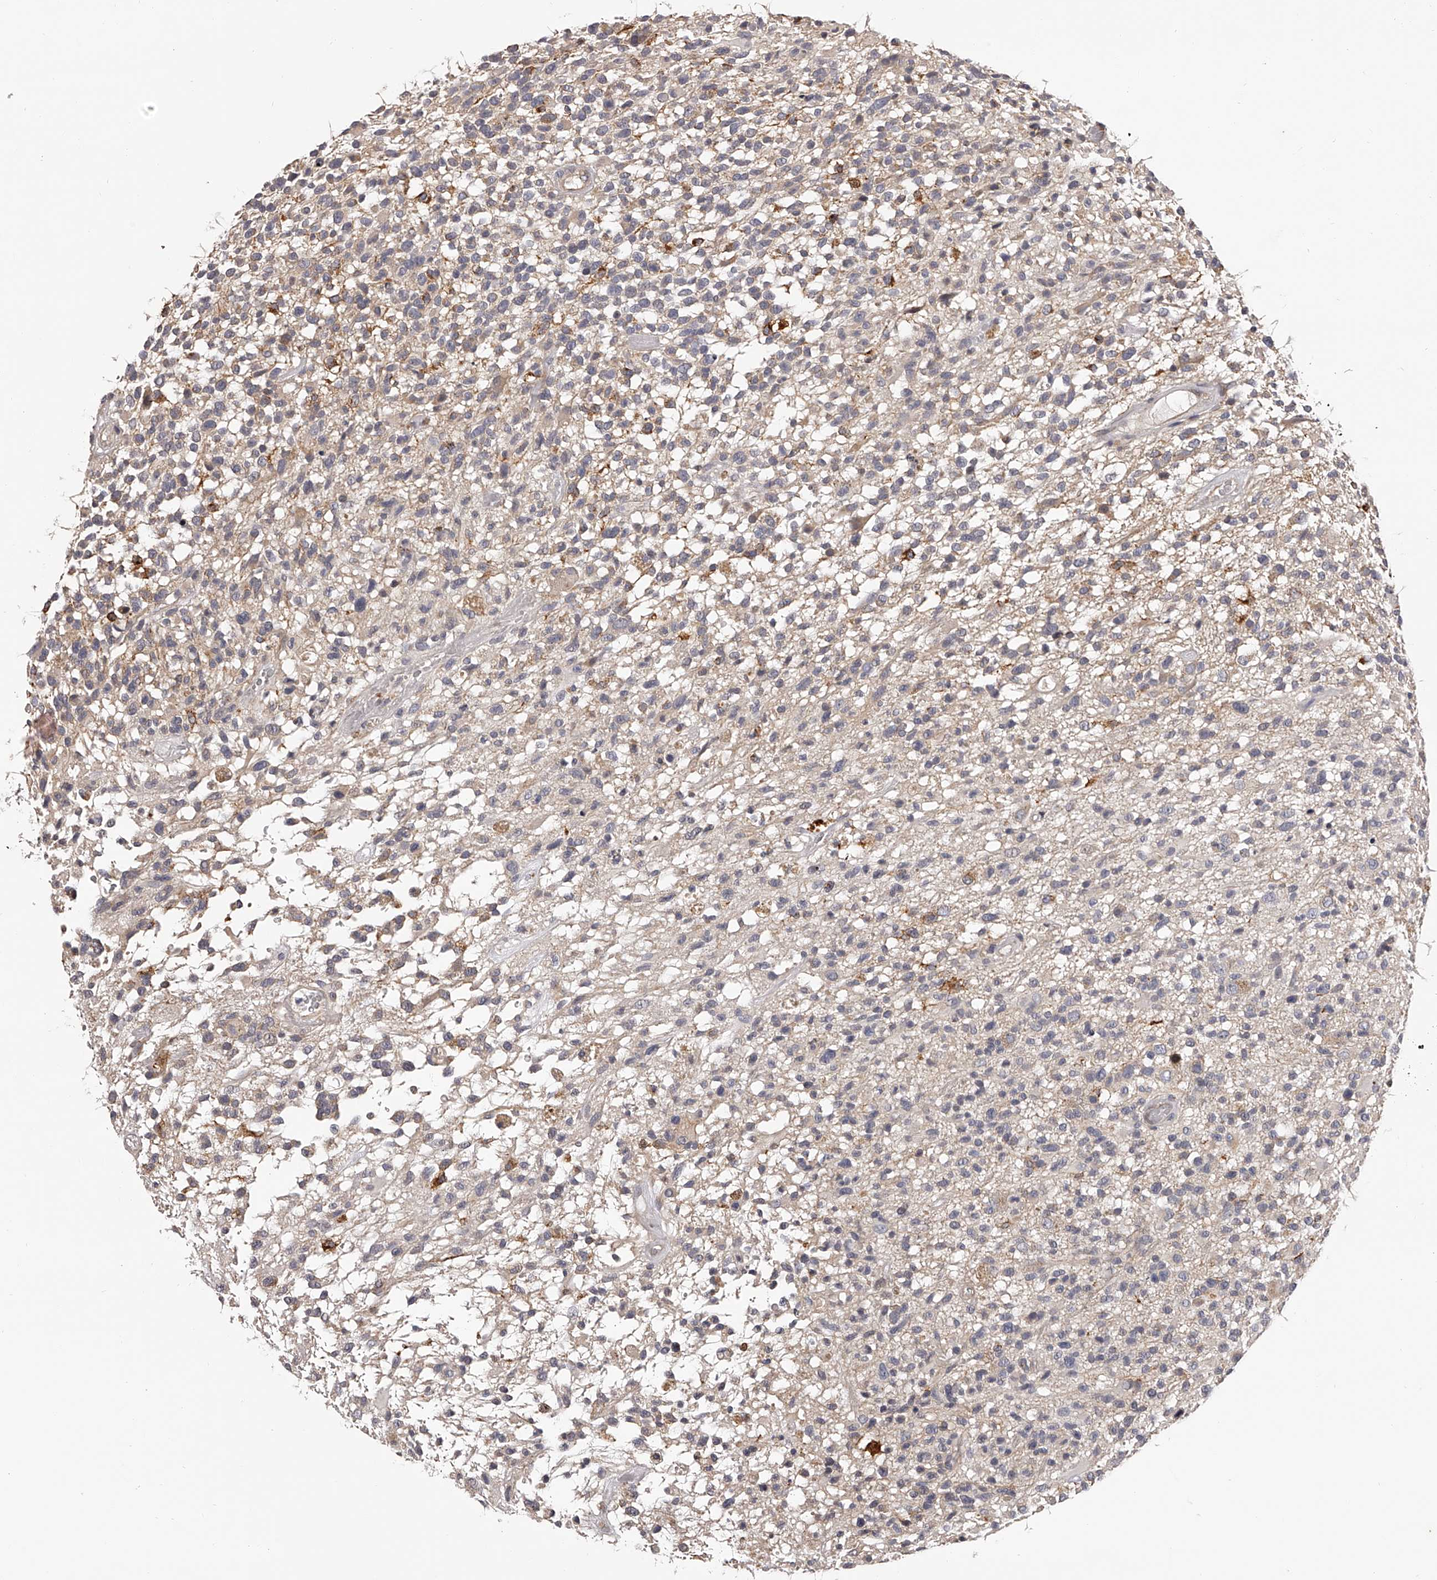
{"staining": {"intensity": "weak", "quantity": "25%-75%", "location": "cytoplasmic/membranous"}, "tissue": "glioma", "cell_type": "Tumor cells", "image_type": "cancer", "snomed": [{"axis": "morphology", "description": "Glioma, malignant, High grade"}, {"axis": "morphology", "description": "Glioblastoma, NOS"}, {"axis": "topography", "description": "Brain"}], "caption": "The micrograph exhibits staining of high-grade glioma (malignant), revealing weak cytoplasmic/membranous protein positivity (brown color) within tumor cells.", "gene": "PFDN2", "patient": {"sex": "male", "age": 60}}